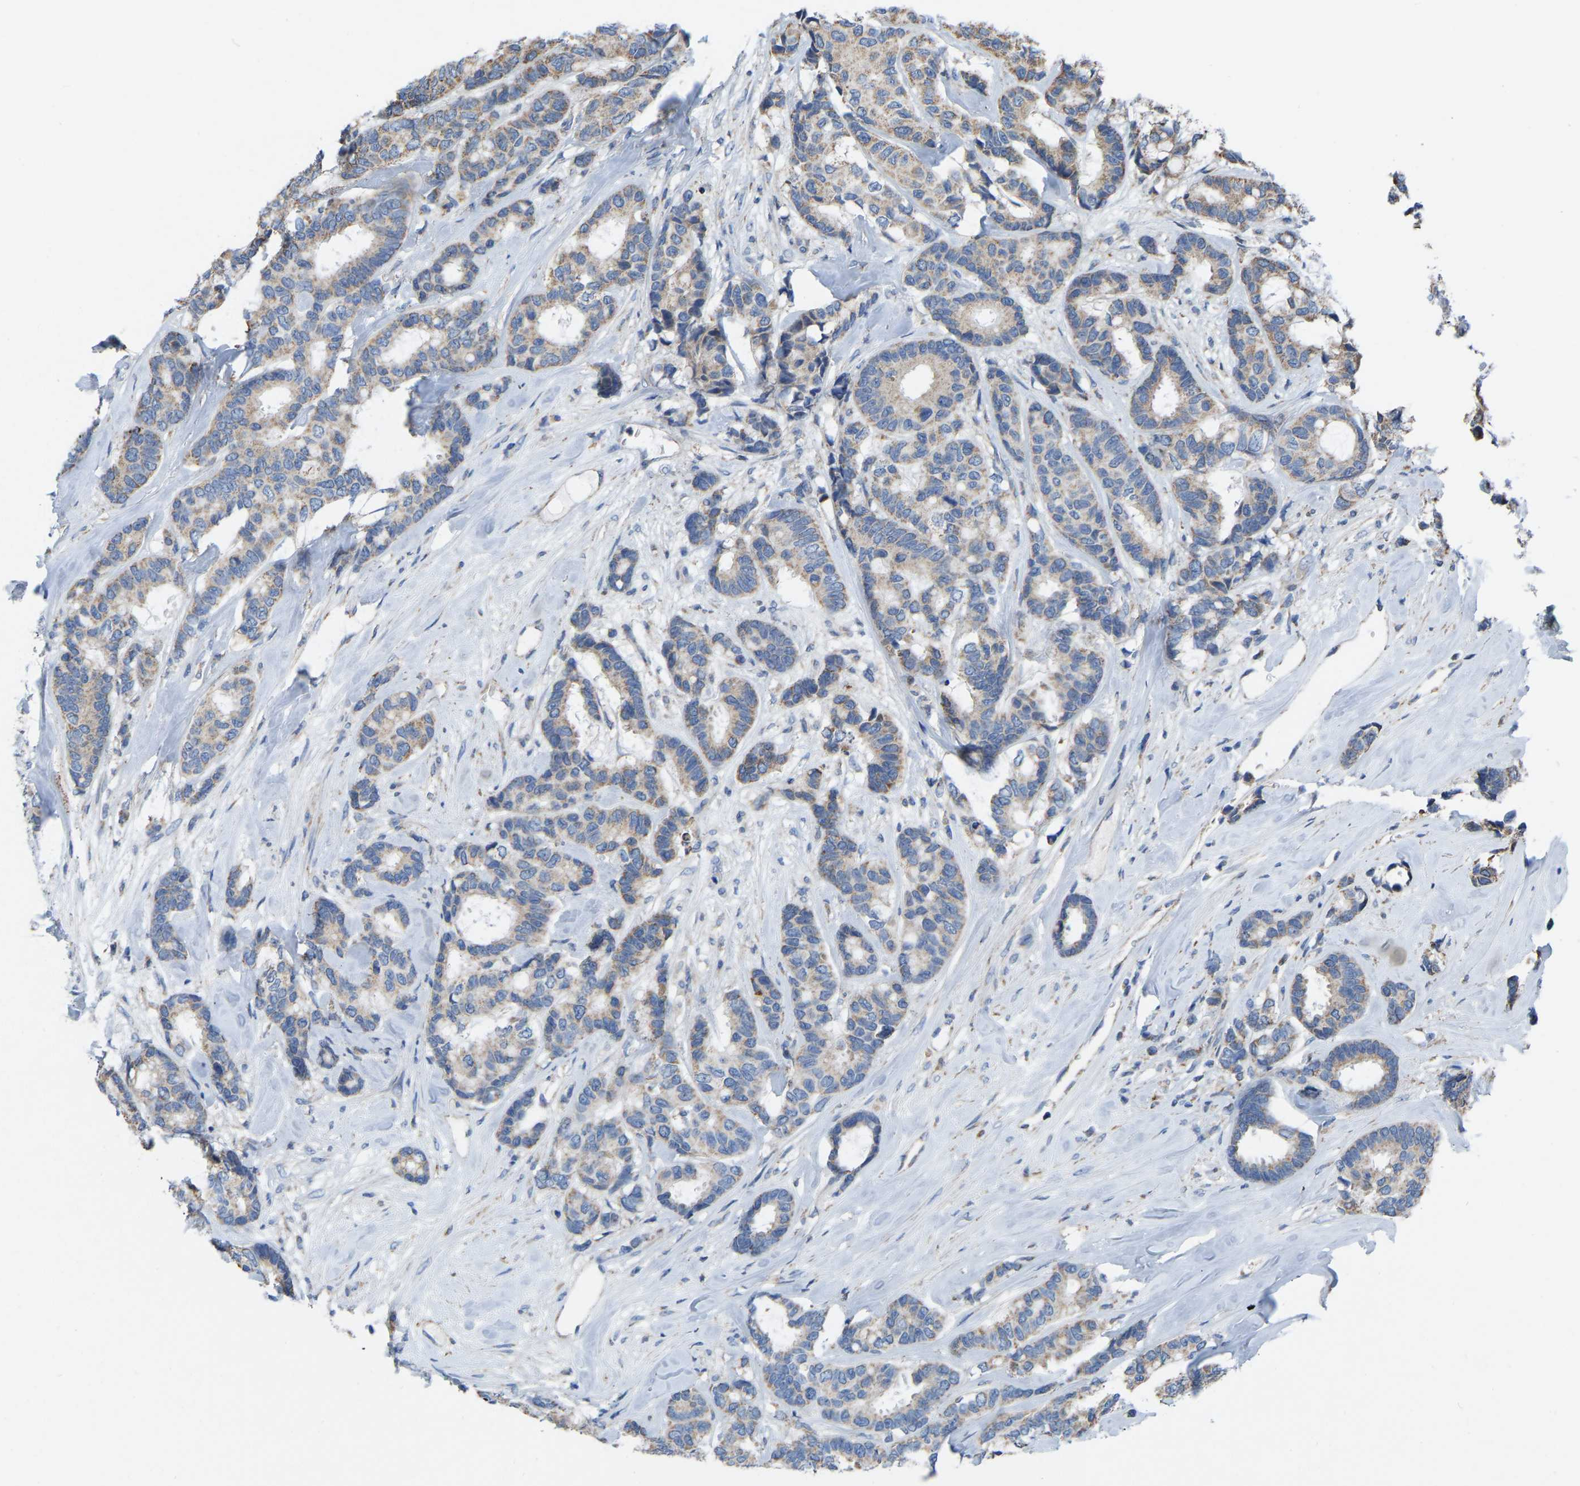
{"staining": {"intensity": "weak", "quantity": ">75%", "location": "cytoplasmic/membranous"}, "tissue": "breast cancer", "cell_type": "Tumor cells", "image_type": "cancer", "snomed": [{"axis": "morphology", "description": "Duct carcinoma"}, {"axis": "topography", "description": "Breast"}], "caption": "Human breast cancer (infiltrating ductal carcinoma) stained for a protein (brown) demonstrates weak cytoplasmic/membranous positive expression in approximately >75% of tumor cells.", "gene": "BCL10", "patient": {"sex": "female", "age": 87}}